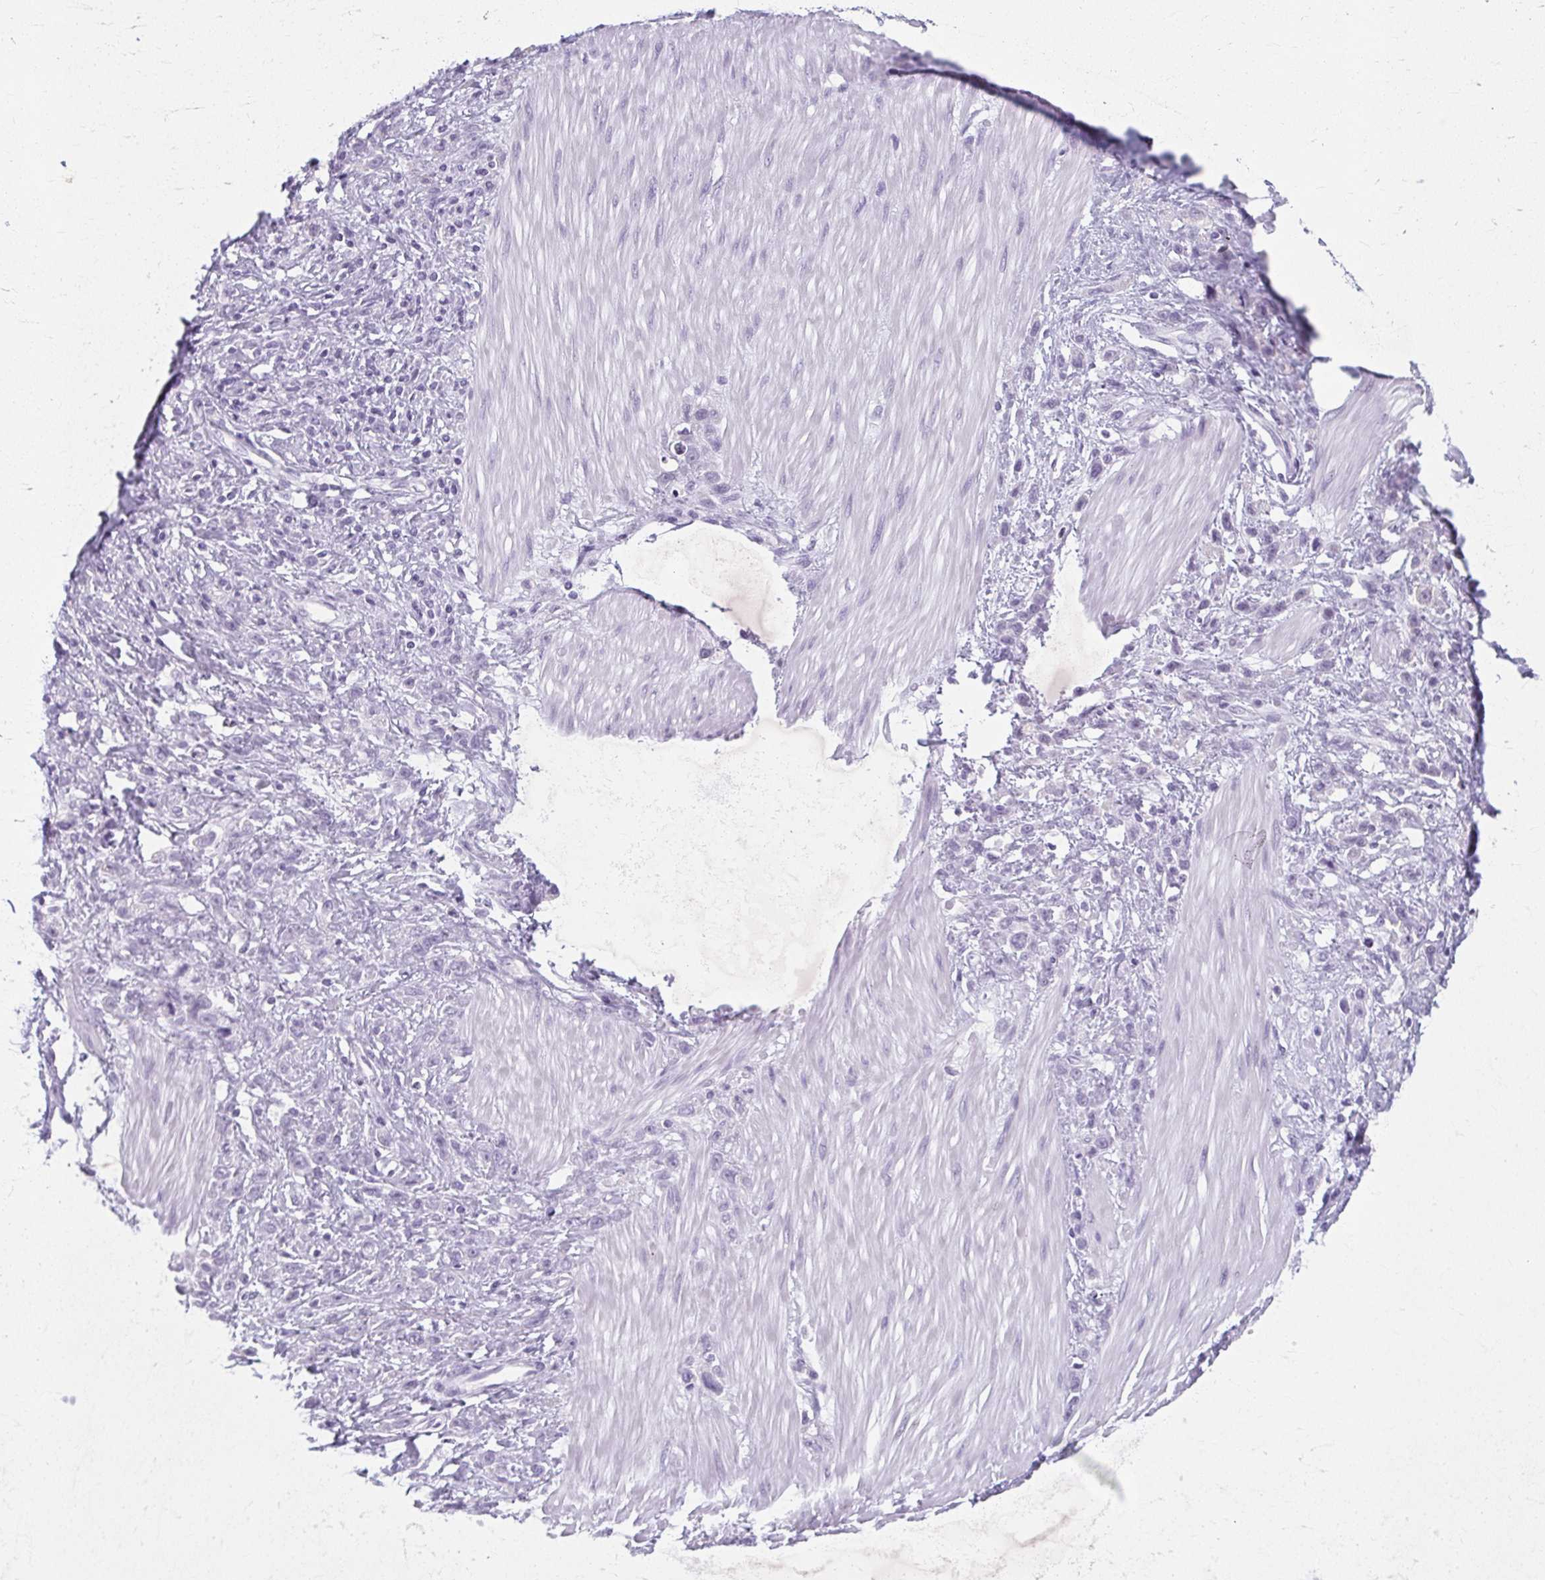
{"staining": {"intensity": "negative", "quantity": "none", "location": "none"}, "tissue": "stomach cancer", "cell_type": "Tumor cells", "image_type": "cancer", "snomed": [{"axis": "morphology", "description": "Adenocarcinoma, NOS"}, {"axis": "topography", "description": "Stomach"}], "caption": "Protein analysis of stomach cancer reveals no significant staining in tumor cells. The staining was performed using DAB (3,3'-diaminobenzidine) to visualize the protein expression in brown, while the nuclei were stained in blue with hematoxylin (Magnification: 20x).", "gene": "MOBP", "patient": {"sex": "male", "age": 47}}